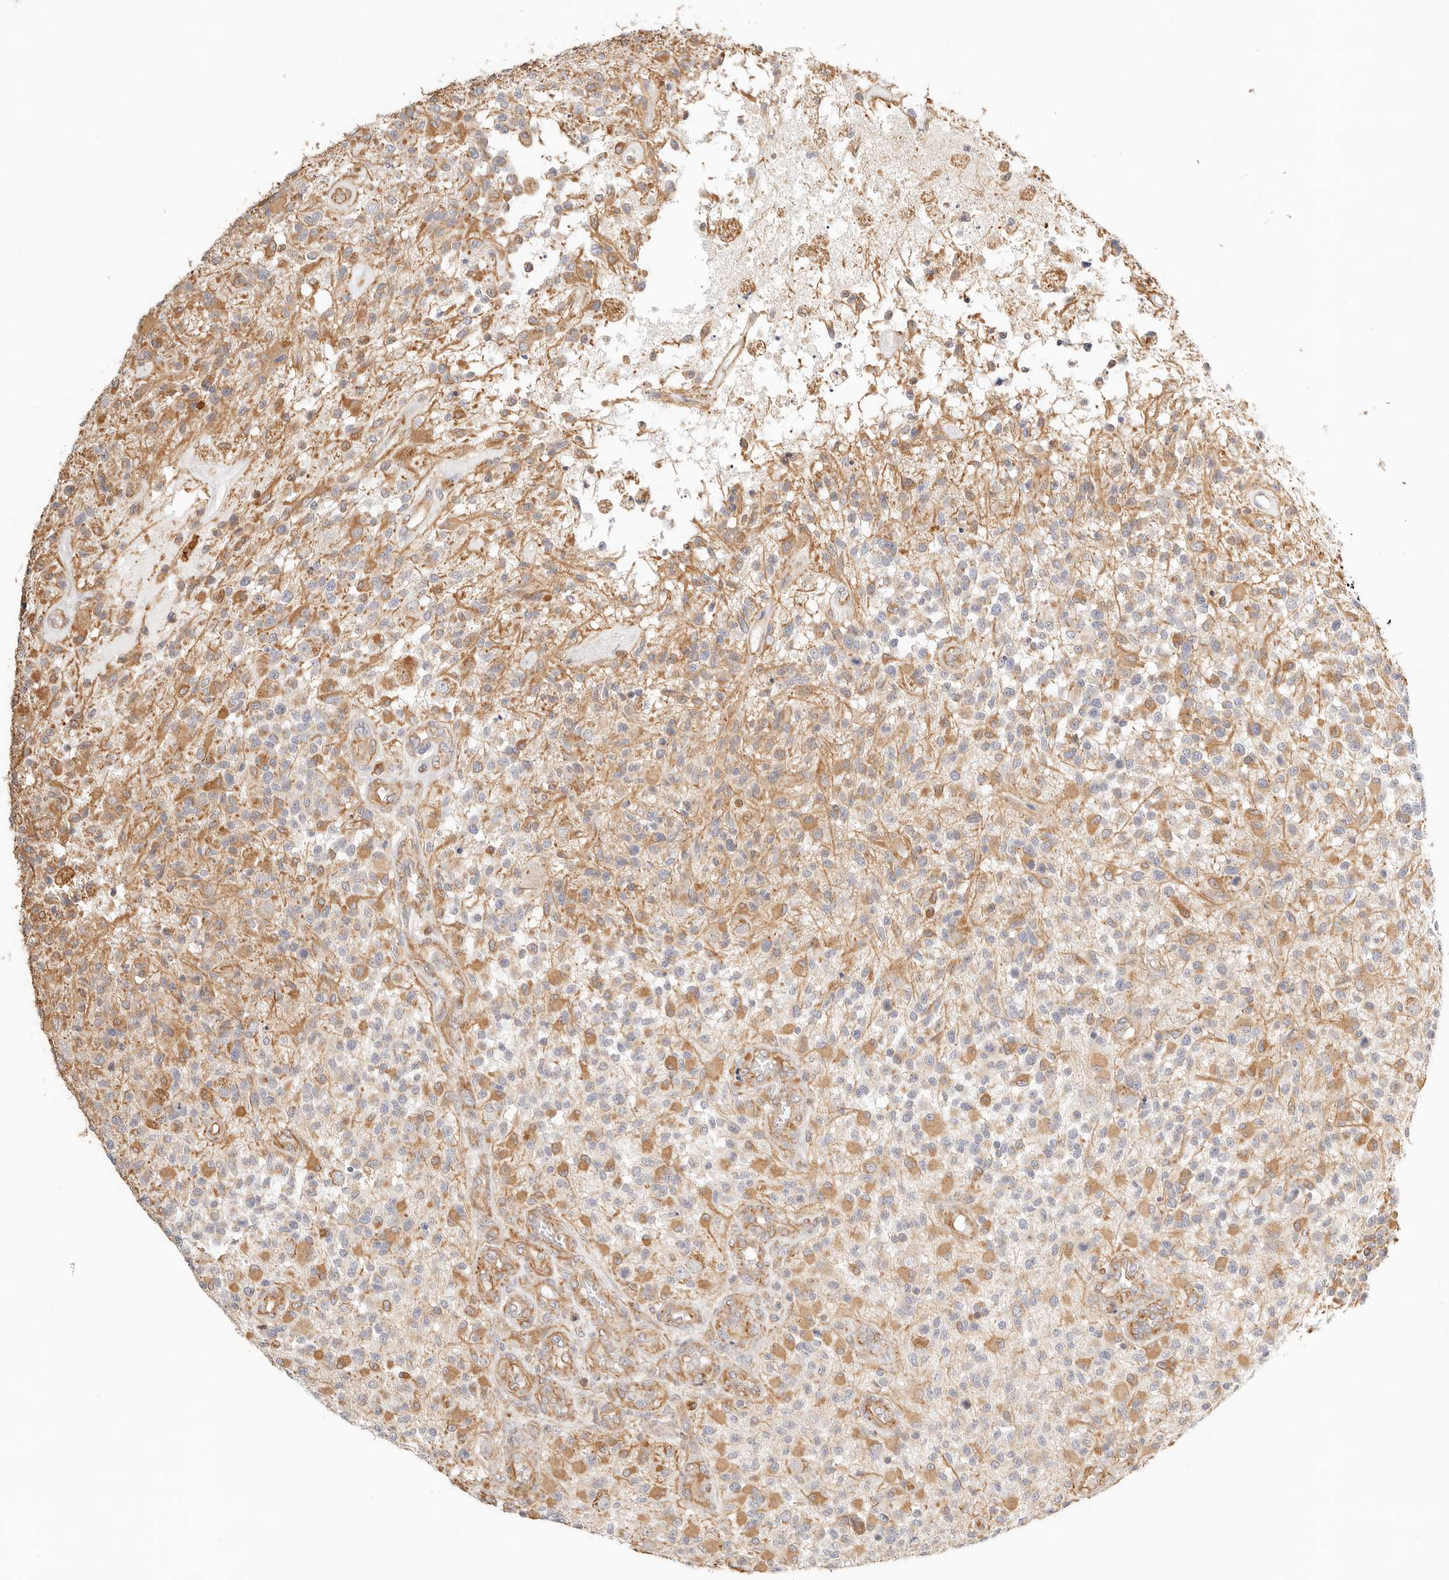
{"staining": {"intensity": "moderate", "quantity": "25%-75%", "location": "cytoplasmic/membranous"}, "tissue": "glioma", "cell_type": "Tumor cells", "image_type": "cancer", "snomed": [{"axis": "morphology", "description": "Glioma, malignant, High grade"}, {"axis": "morphology", "description": "Glioblastoma, NOS"}, {"axis": "topography", "description": "Brain"}], "caption": "The micrograph displays immunohistochemical staining of malignant glioma (high-grade). There is moderate cytoplasmic/membranous staining is identified in approximately 25%-75% of tumor cells.", "gene": "ZC3H11A", "patient": {"sex": "male", "age": 60}}